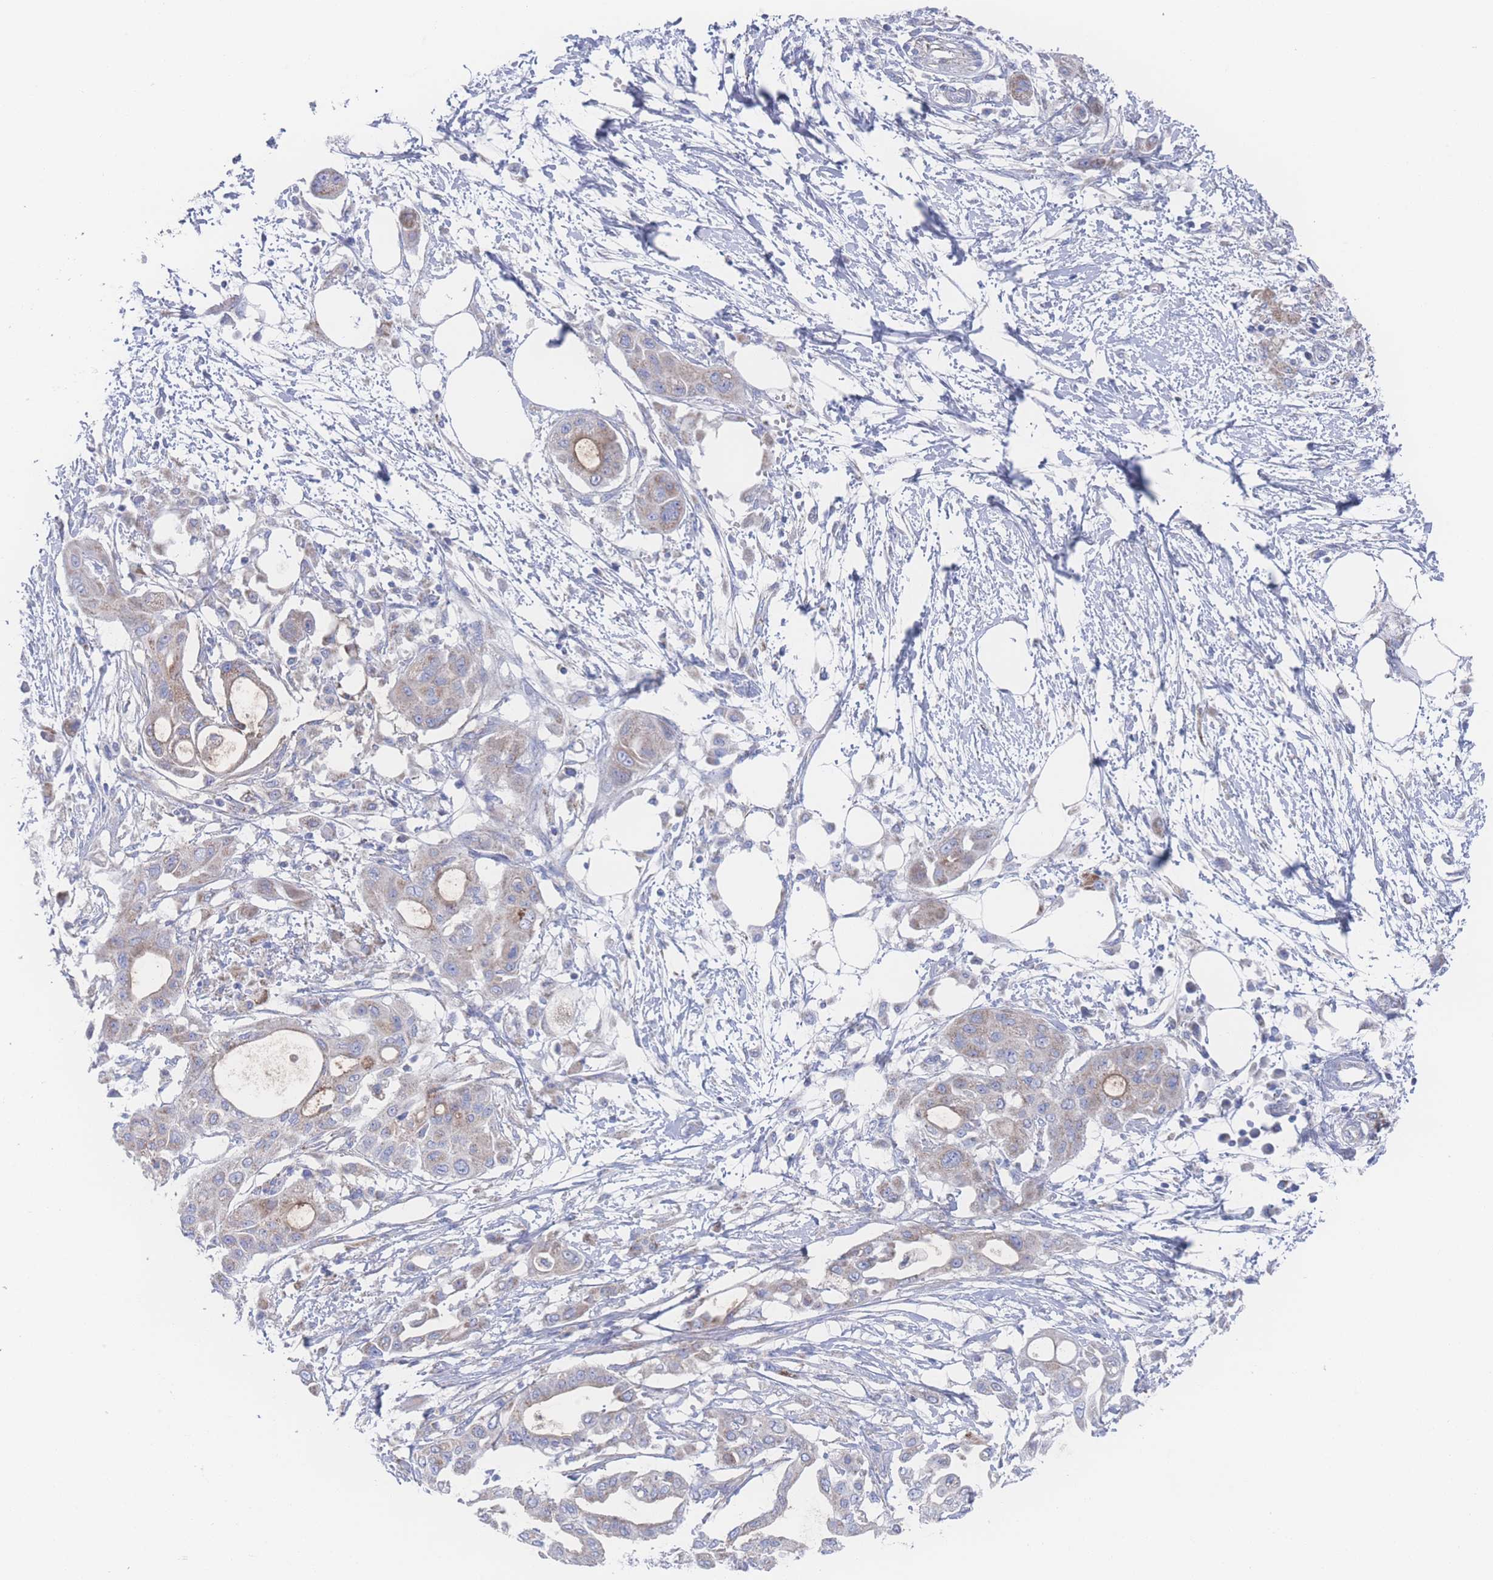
{"staining": {"intensity": "weak", "quantity": "25%-75%", "location": "cytoplasmic/membranous"}, "tissue": "pancreatic cancer", "cell_type": "Tumor cells", "image_type": "cancer", "snomed": [{"axis": "morphology", "description": "Adenocarcinoma, NOS"}, {"axis": "topography", "description": "Pancreas"}], "caption": "High-power microscopy captured an IHC photomicrograph of pancreatic cancer (adenocarcinoma), revealing weak cytoplasmic/membranous expression in about 25%-75% of tumor cells. The staining was performed using DAB to visualize the protein expression in brown, while the nuclei were stained in blue with hematoxylin (Magnification: 20x).", "gene": "SNPH", "patient": {"sex": "male", "age": 68}}